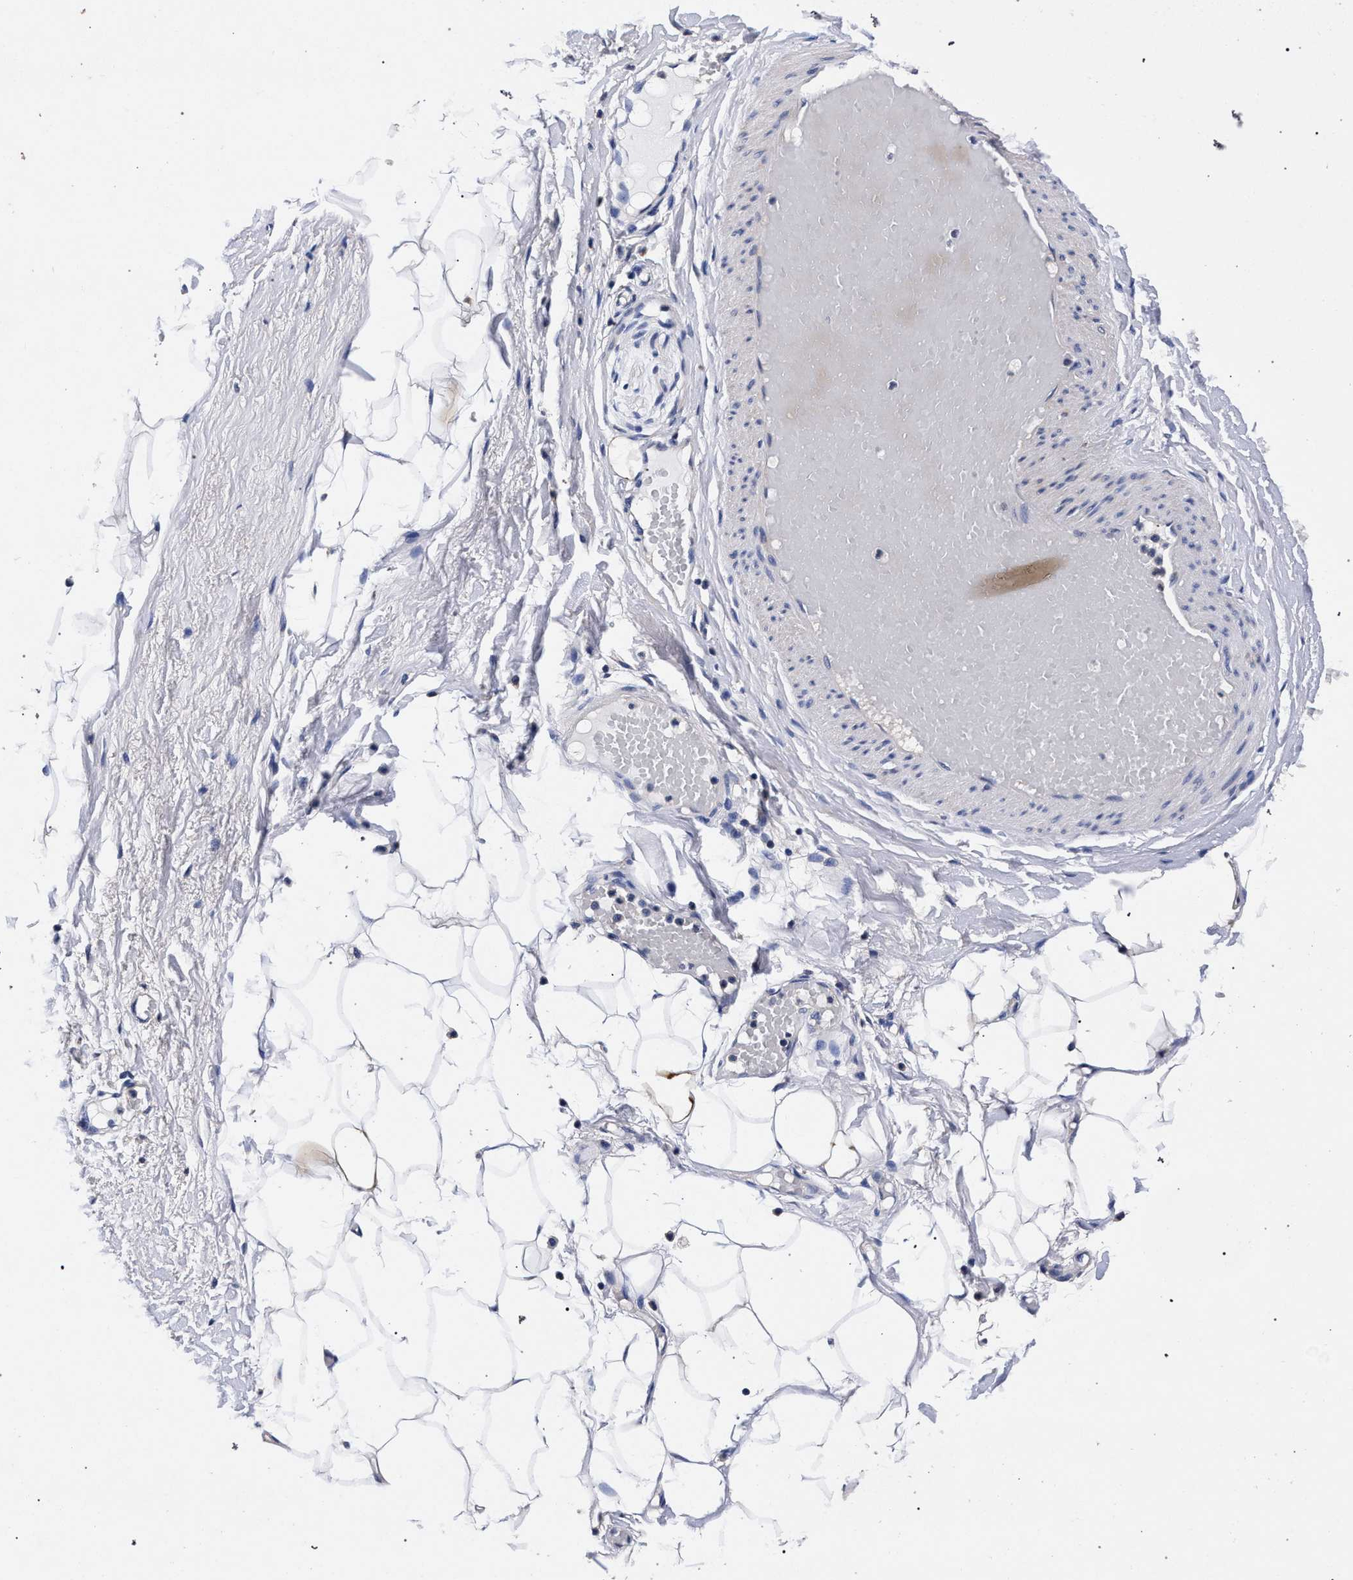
{"staining": {"intensity": "negative", "quantity": "none", "location": "none"}, "tissue": "adipose tissue", "cell_type": "Adipocytes", "image_type": "normal", "snomed": [{"axis": "morphology", "description": "Normal tissue, NOS"}, {"axis": "topography", "description": "Soft tissue"}], "caption": "Immunohistochemical staining of benign human adipose tissue displays no significant expression in adipocytes.", "gene": "CFAP95", "patient": {"sex": "male", "age": 72}}